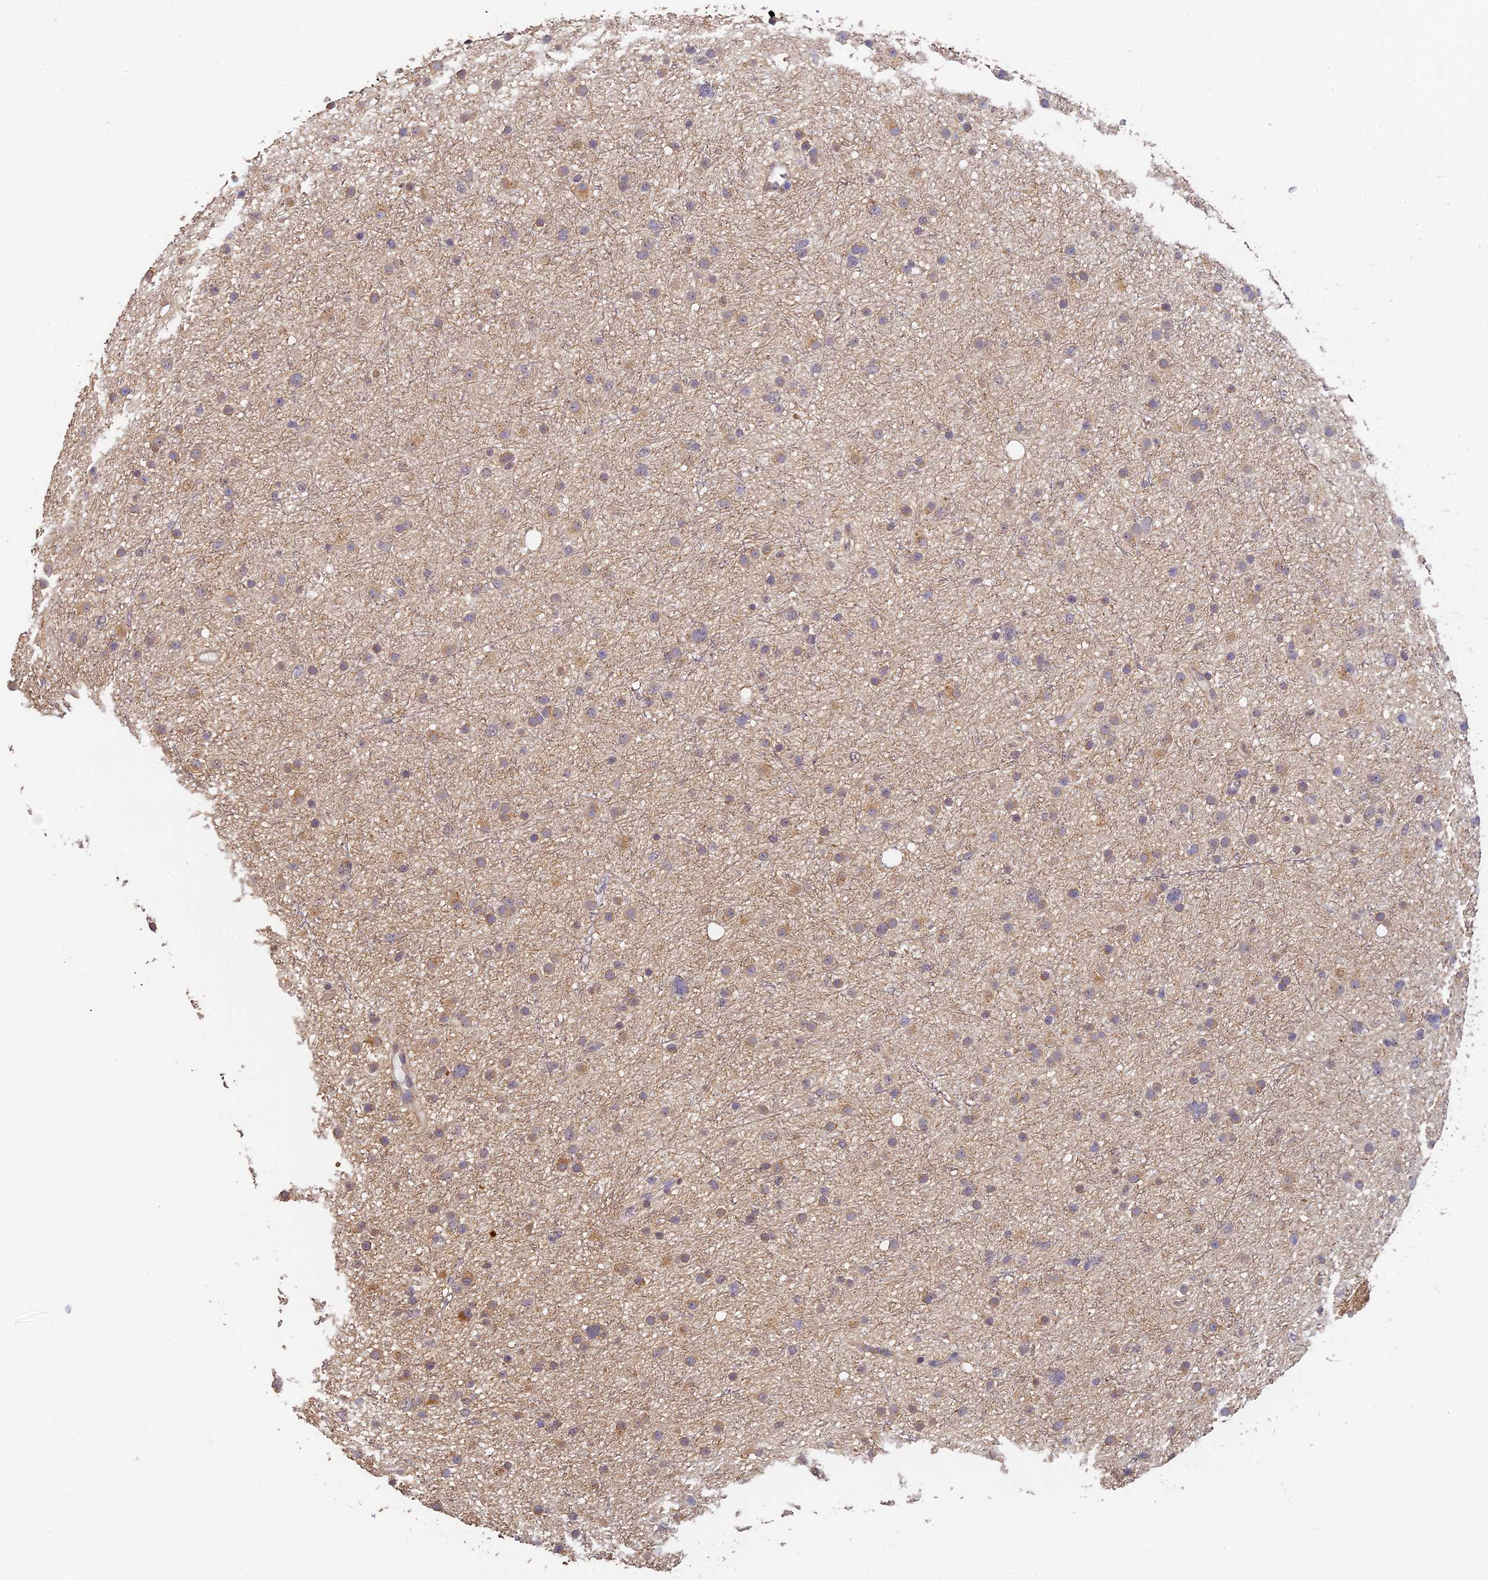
{"staining": {"intensity": "moderate", "quantity": "<25%", "location": "cytoplasmic/membranous"}, "tissue": "glioma", "cell_type": "Tumor cells", "image_type": "cancer", "snomed": [{"axis": "morphology", "description": "Glioma, malignant, Low grade"}, {"axis": "topography", "description": "Cerebral cortex"}], "caption": "Immunohistochemical staining of low-grade glioma (malignant) exhibits moderate cytoplasmic/membranous protein positivity in approximately <25% of tumor cells. (DAB IHC with brightfield microscopy, high magnification).", "gene": "SLC11A1", "patient": {"sex": "female", "age": 39}}